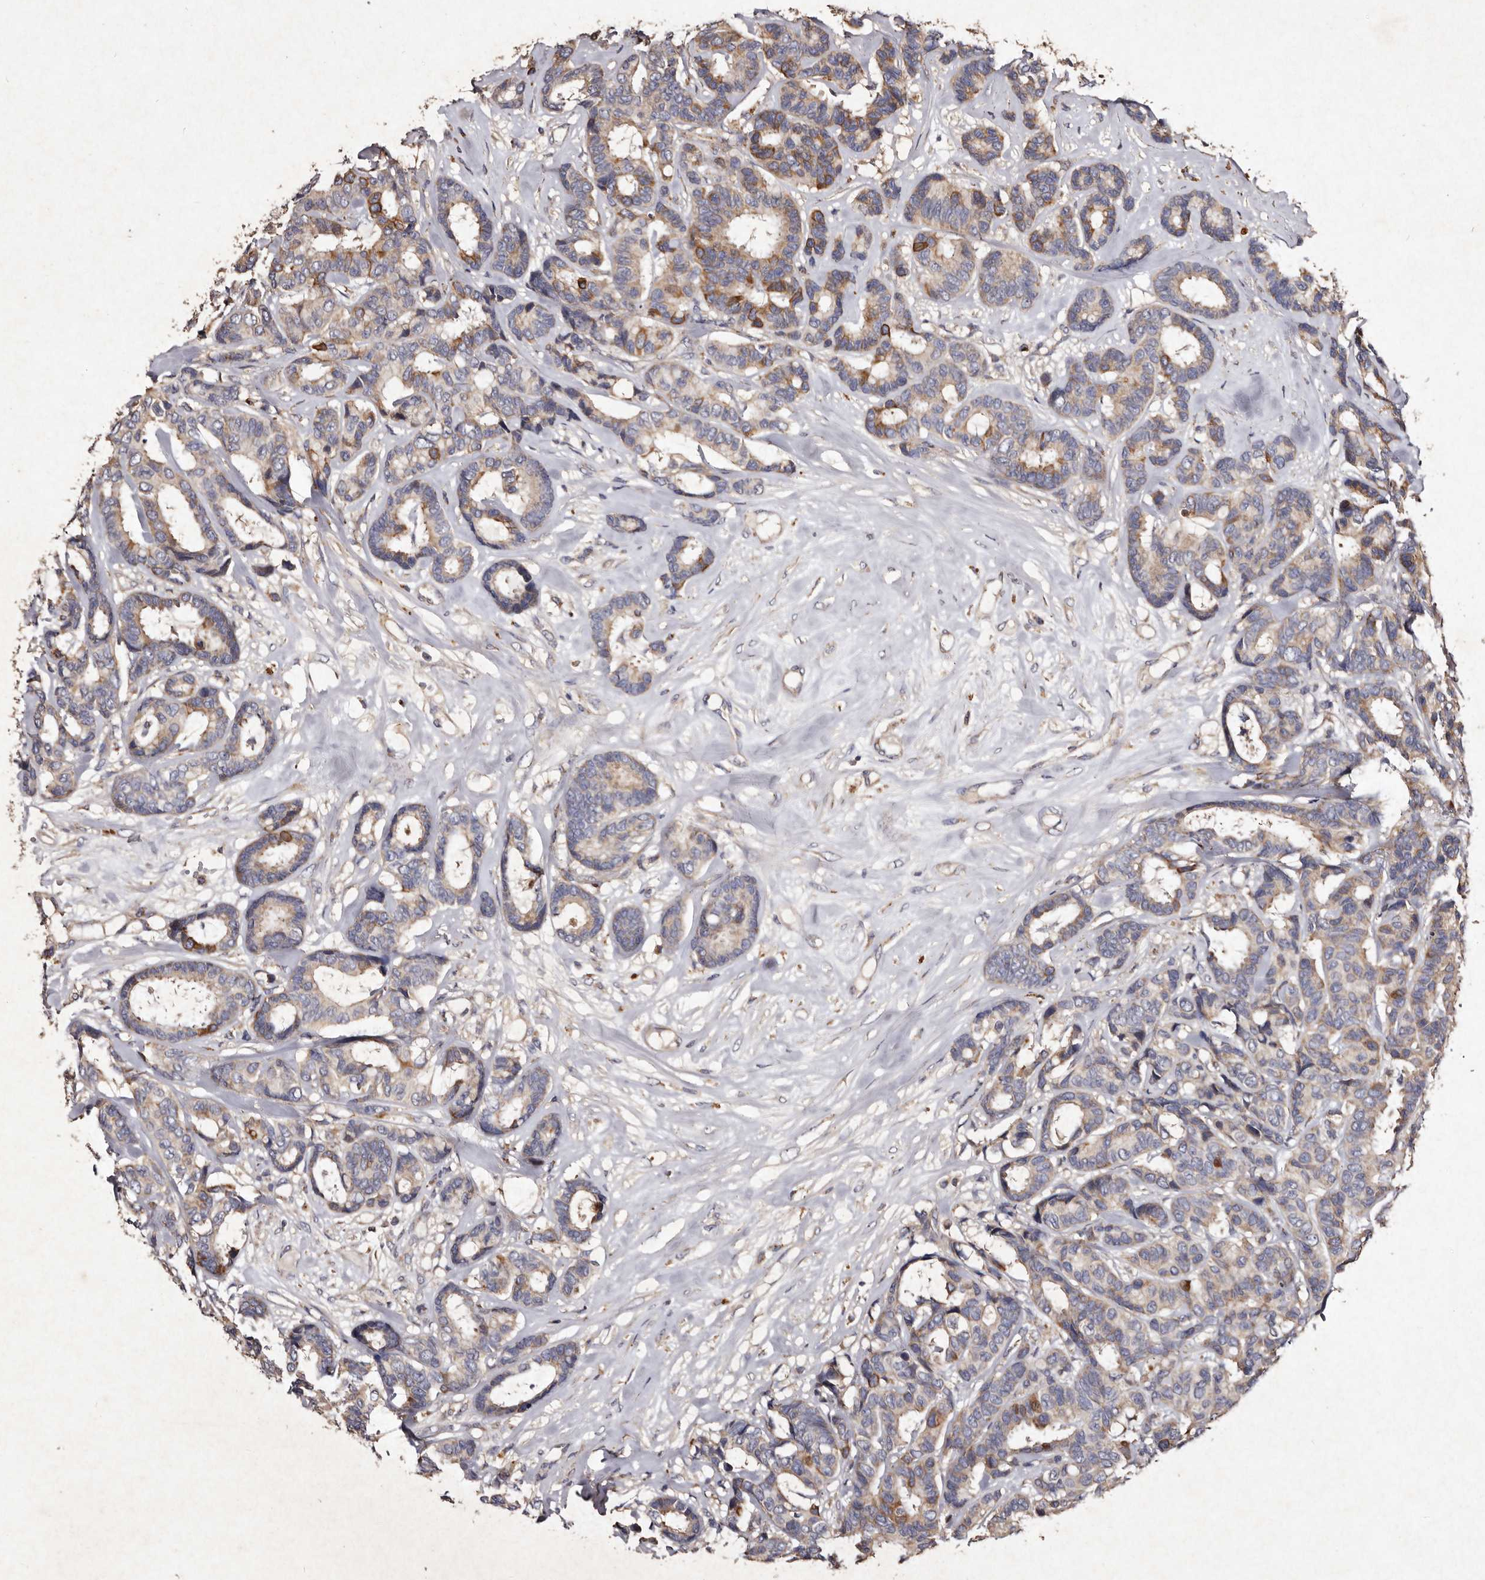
{"staining": {"intensity": "moderate", "quantity": "25%-75%", "location": "cytoplasmic/membranous"}, "tissue": "breast cancer", "cell_type": "Tumor cells", "image_type": "cancer", "snomed": [{"axis": "morphology", "description": "Duct carcinoma"}, {"axis": "topography", "description": "Breast"}], "caption": "Protein staining of breast infiltrating ductal carcinoma tissue shows moderate cytoplasmic/membranous expression in approximately 25%-75% of tumor cells.", "gene": "TFB1M", "patient": {"sex": "female", "age": 87}}